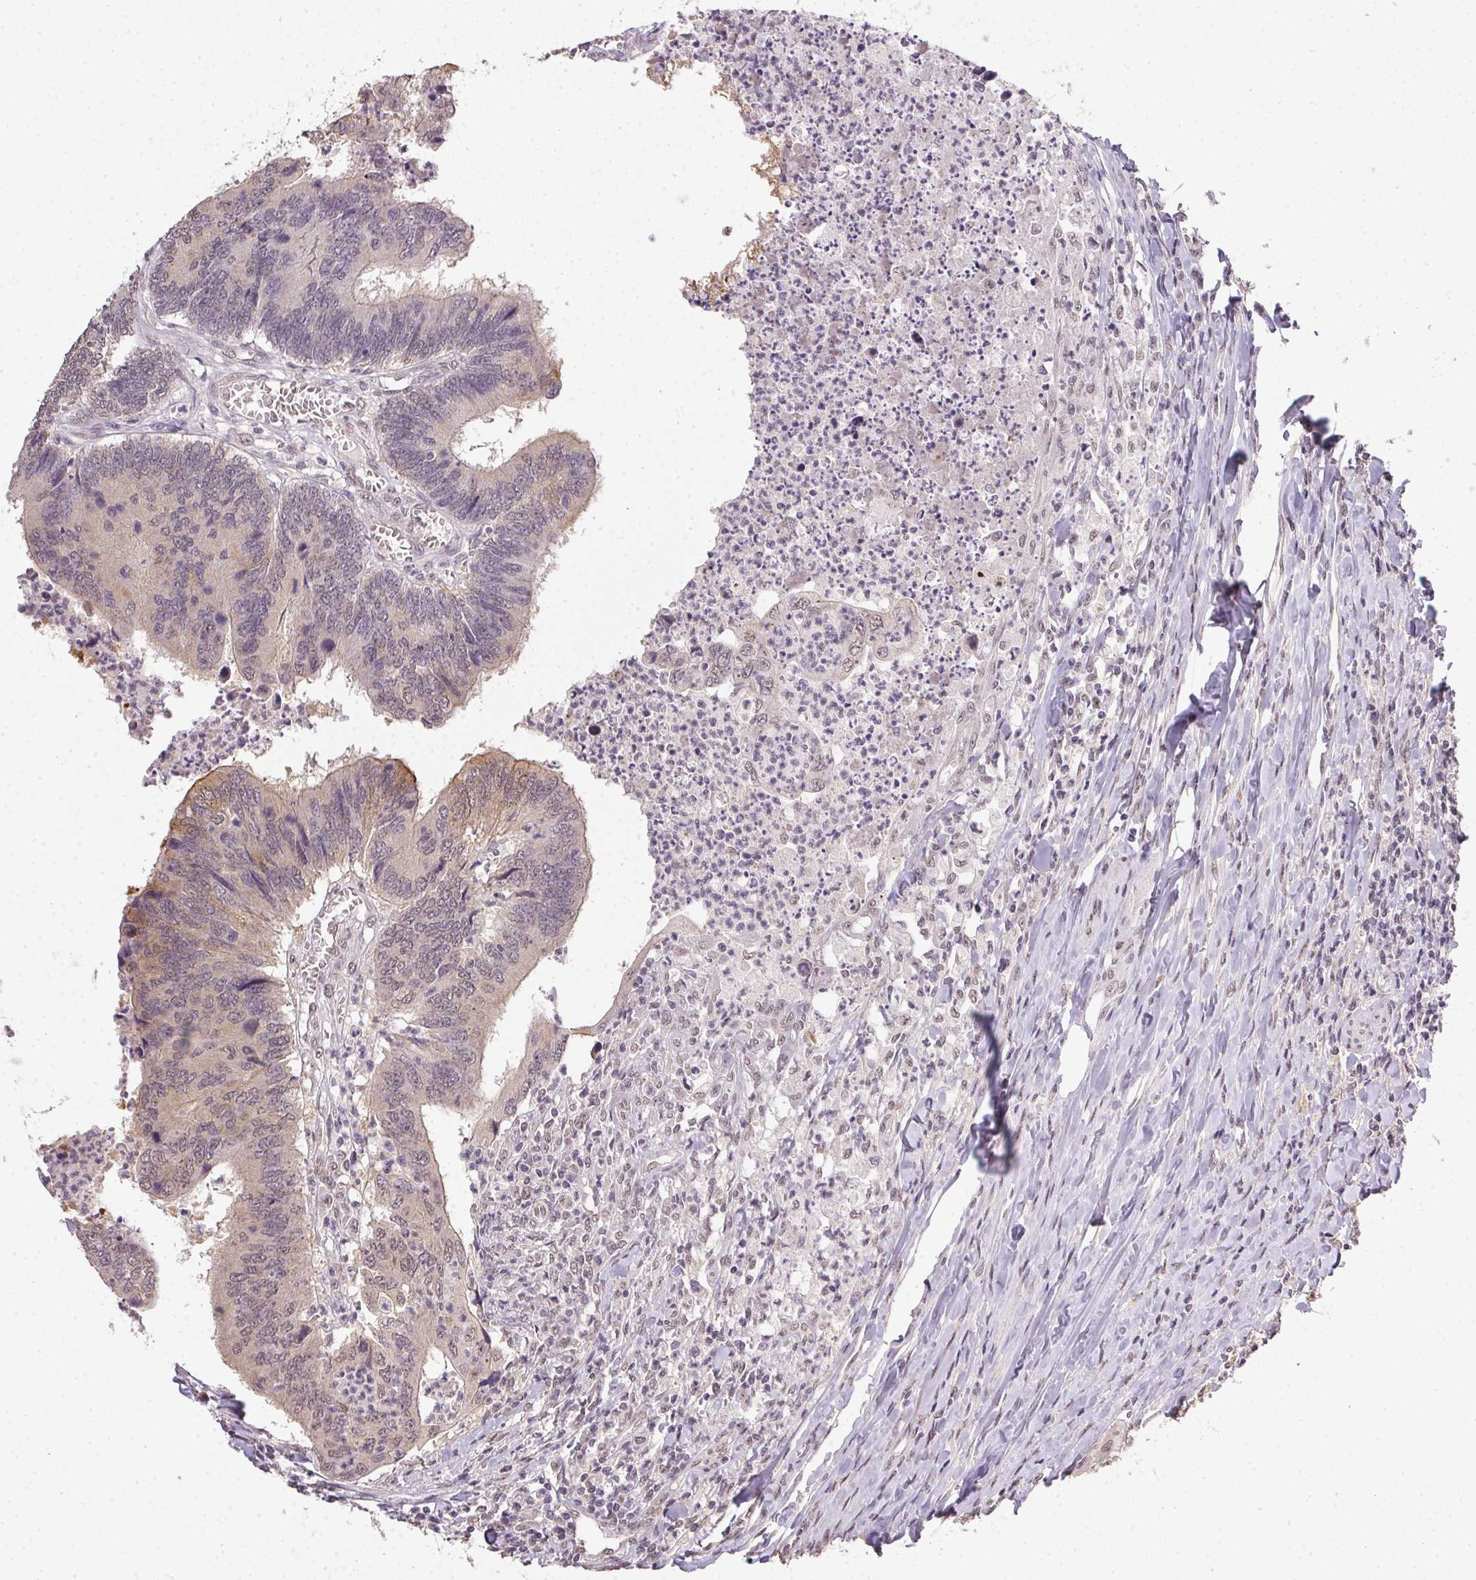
{"staining": {"intensity": "moderate", "quantity": "<25%", "location": "cytoplasmic/membranous"}, "tissue": "colorectal cancer", "cell_type": "Tumor cells", "image_type": "cancer", "snomed": [{"axis": "morphology", "description": "Adenocarcinoma, NOS"}, {"axis": "topography", "description": "Colon"}], "caption": "Human colorectal cancer stained with a brown dye reveals moderate cytoplasmic/membranous positive positivity in about <25% of tumor cells.", "gene": "PPP4R4", "patient": {"sex": "female", "age": 67}}